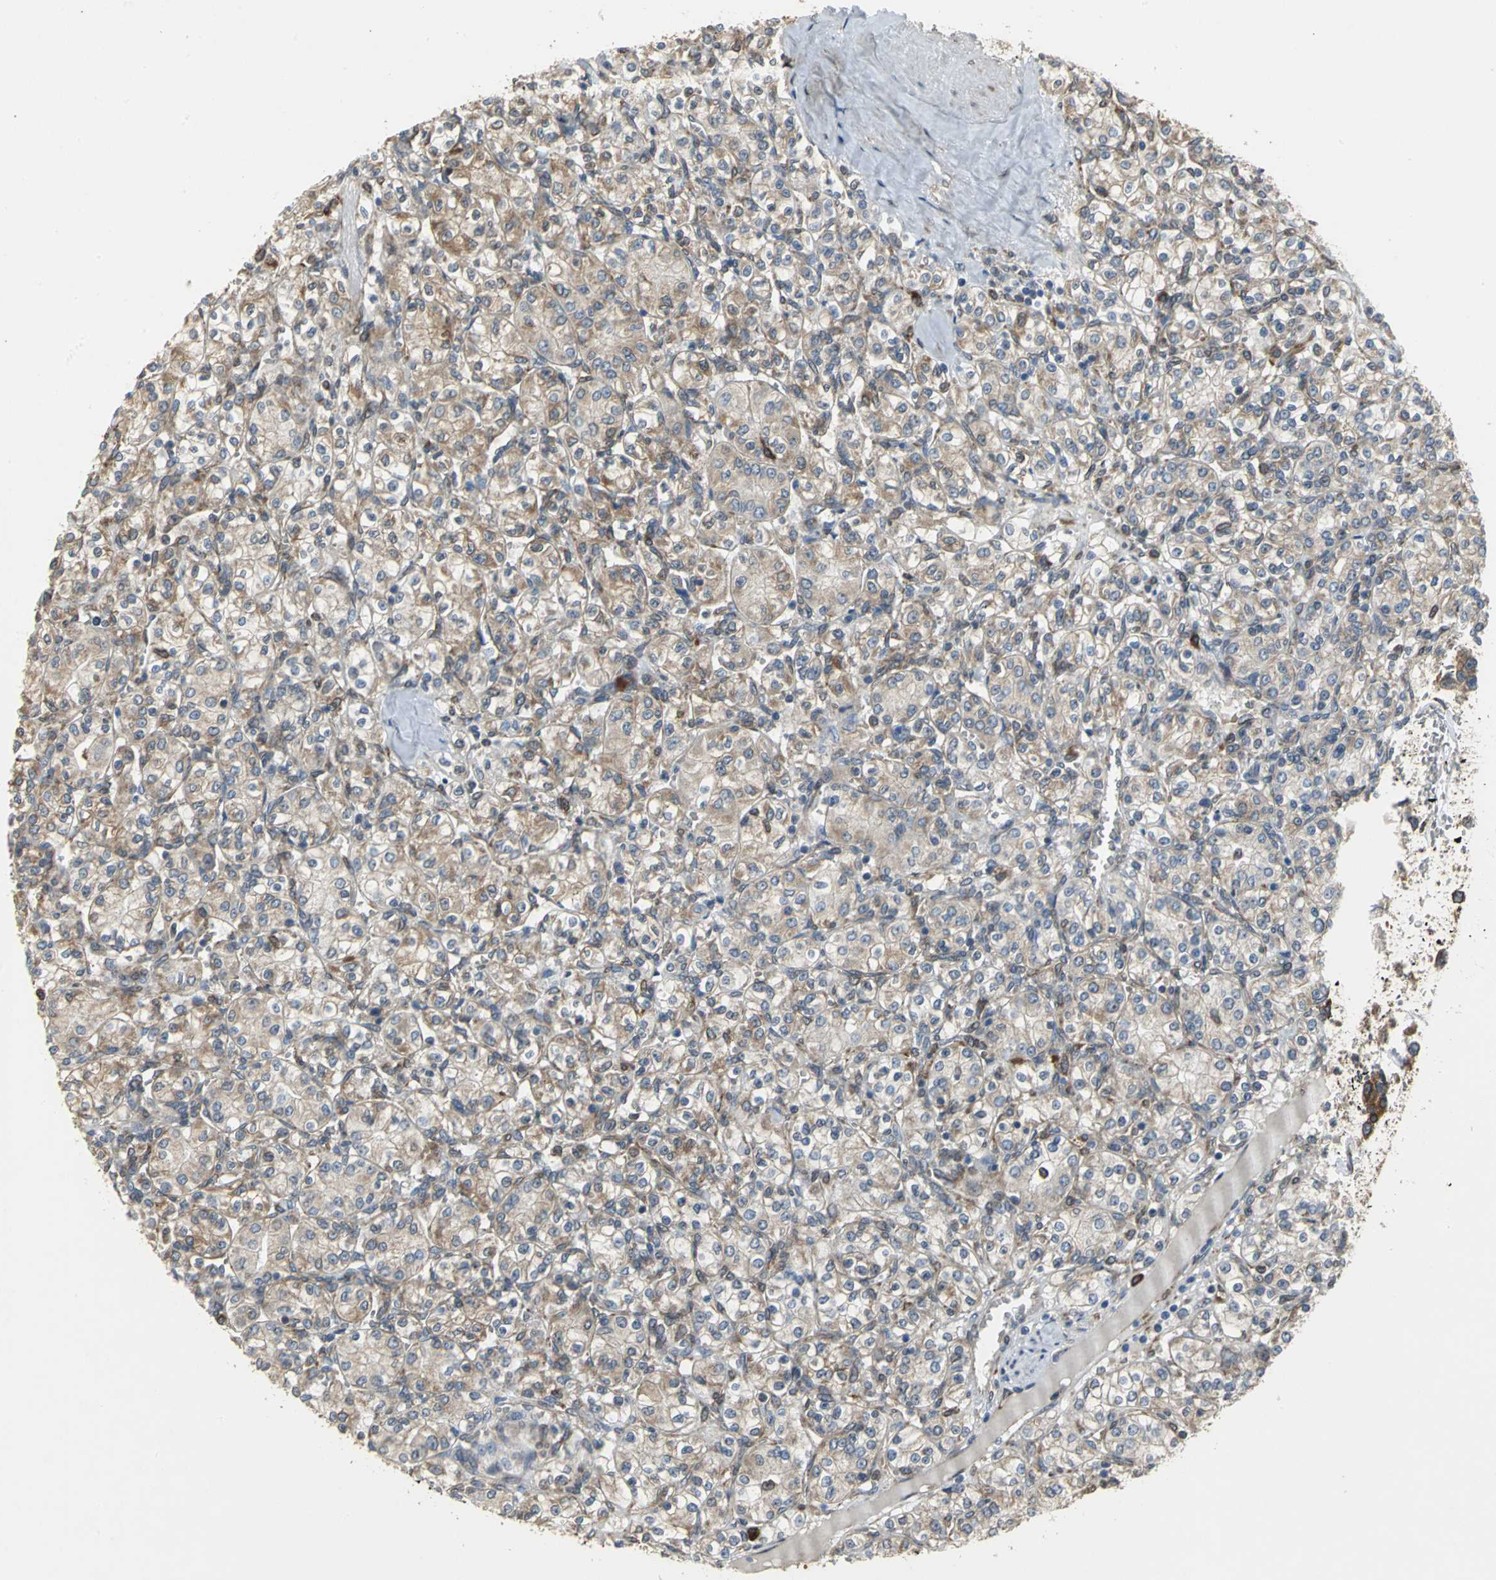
{"staining": {"intensity": "weak", "quantity": "25%-75%", "location": "cytoplasmic/membranous"}, "tissue": "renal cancer", "cell_type": "Tumor cells", "image_type": "cancer", "snomed": [{"axis": "morphology", "description": "Adenocarcinoma, NOS"}, {"axis": "topography", "description": "Kidney"}], "caption": "Human adenocarcinoma (renal) stained for a protein (brown) shows weak cytoplasmic/membranous positive expression in approximately 25%-75% of tumor cells.", "gene": "SYVN1", "patient": {"sex": "male", "age": 77}}